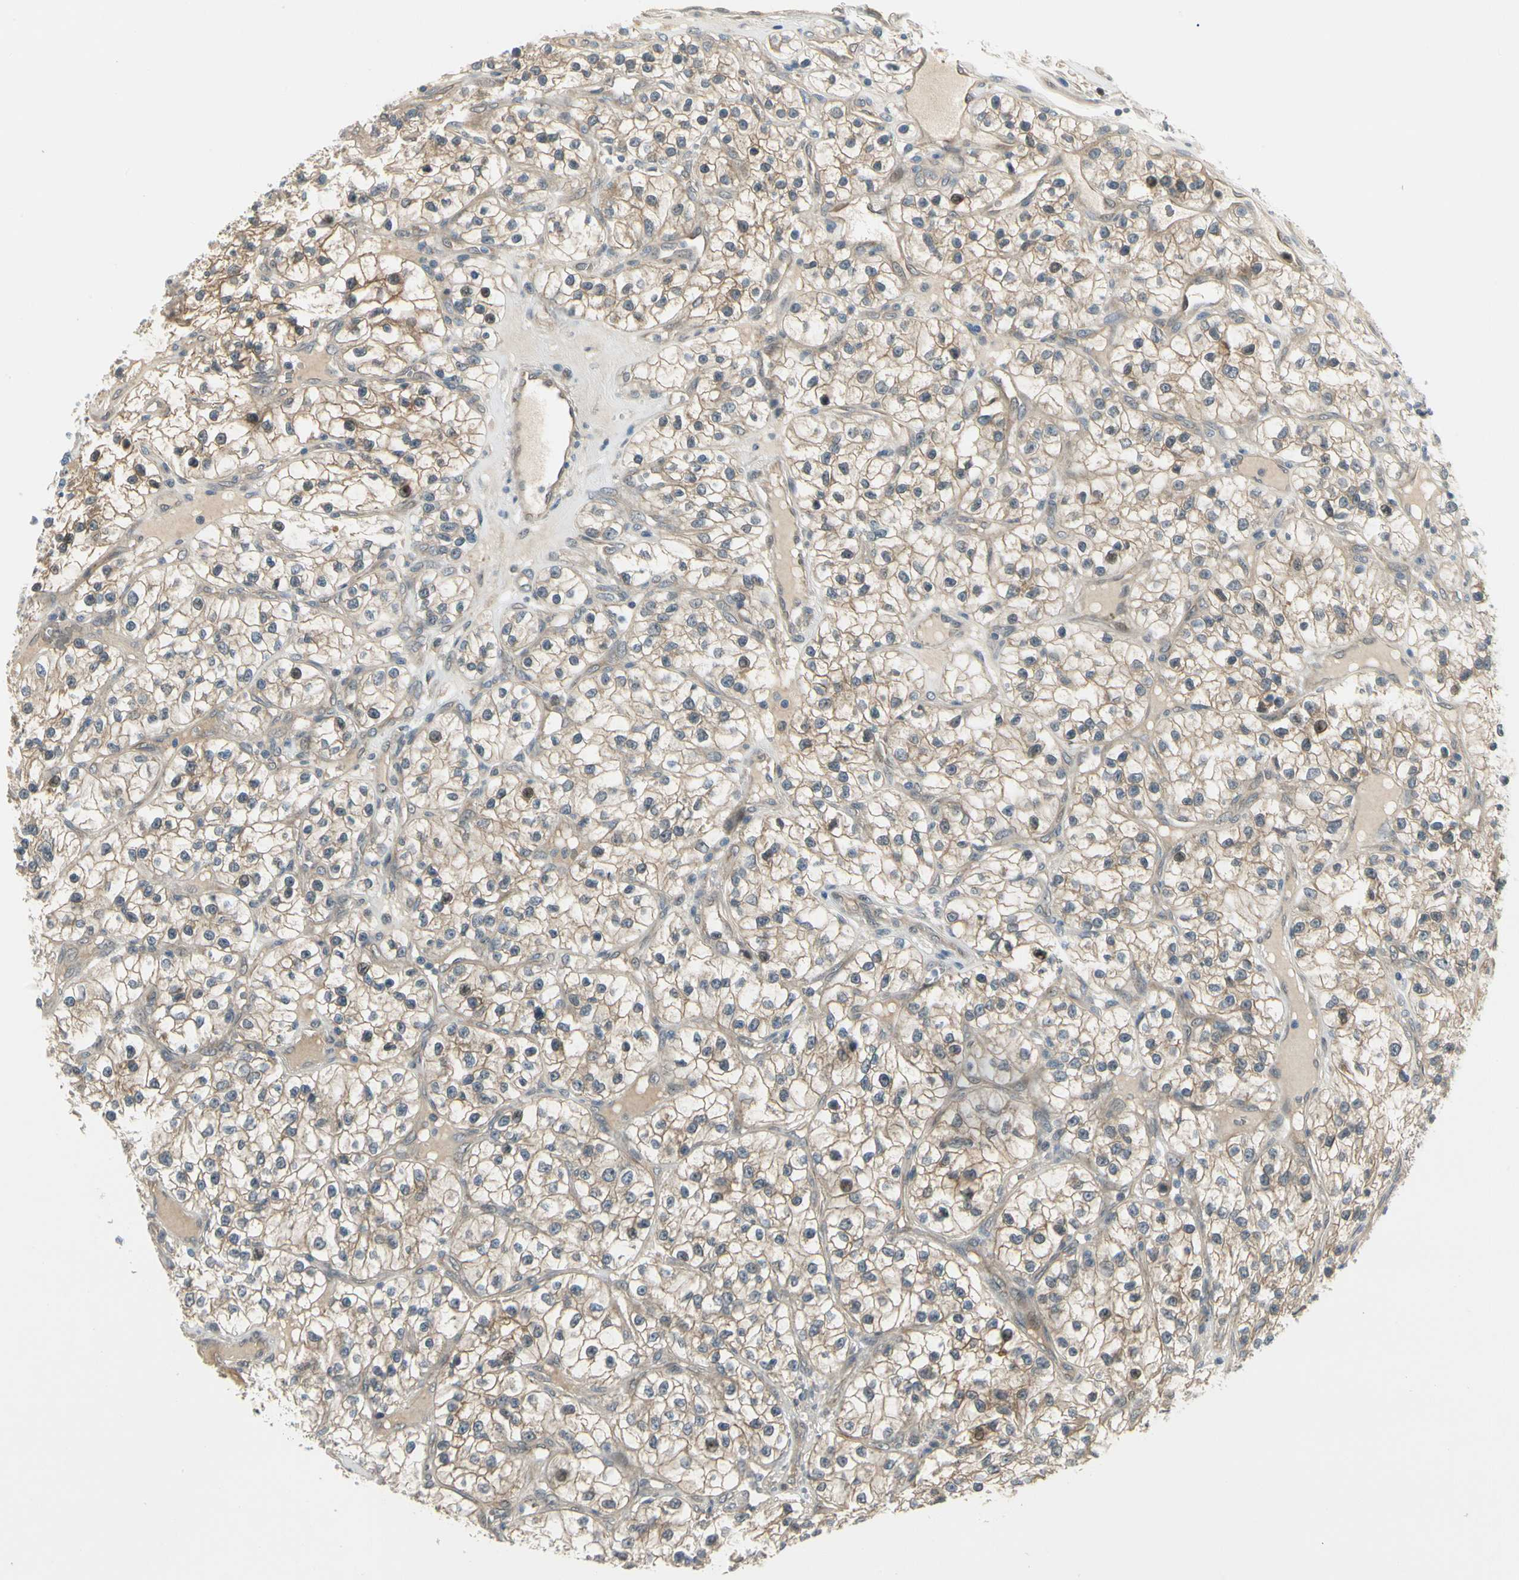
{"staining": {"intensity": "weak", "quantity": "25%-75%", "location": "cytoplasmic/membranous"}, "tissue": "renal cancer", "cell_type": "Tumor cells", "image_type": "cancer", "snomed": [{"axis": "morphology", "description": "Adenocarcinoma, NOS"}, {"axis": "topography", "description": "Kidney"}], "caption": "Adenocarcinoma (renal) stained with a protein marker demonstrates weak staining in tumor cells.", "gene": "EPHB3", "patient": {"sex": "female", "age": 57}}